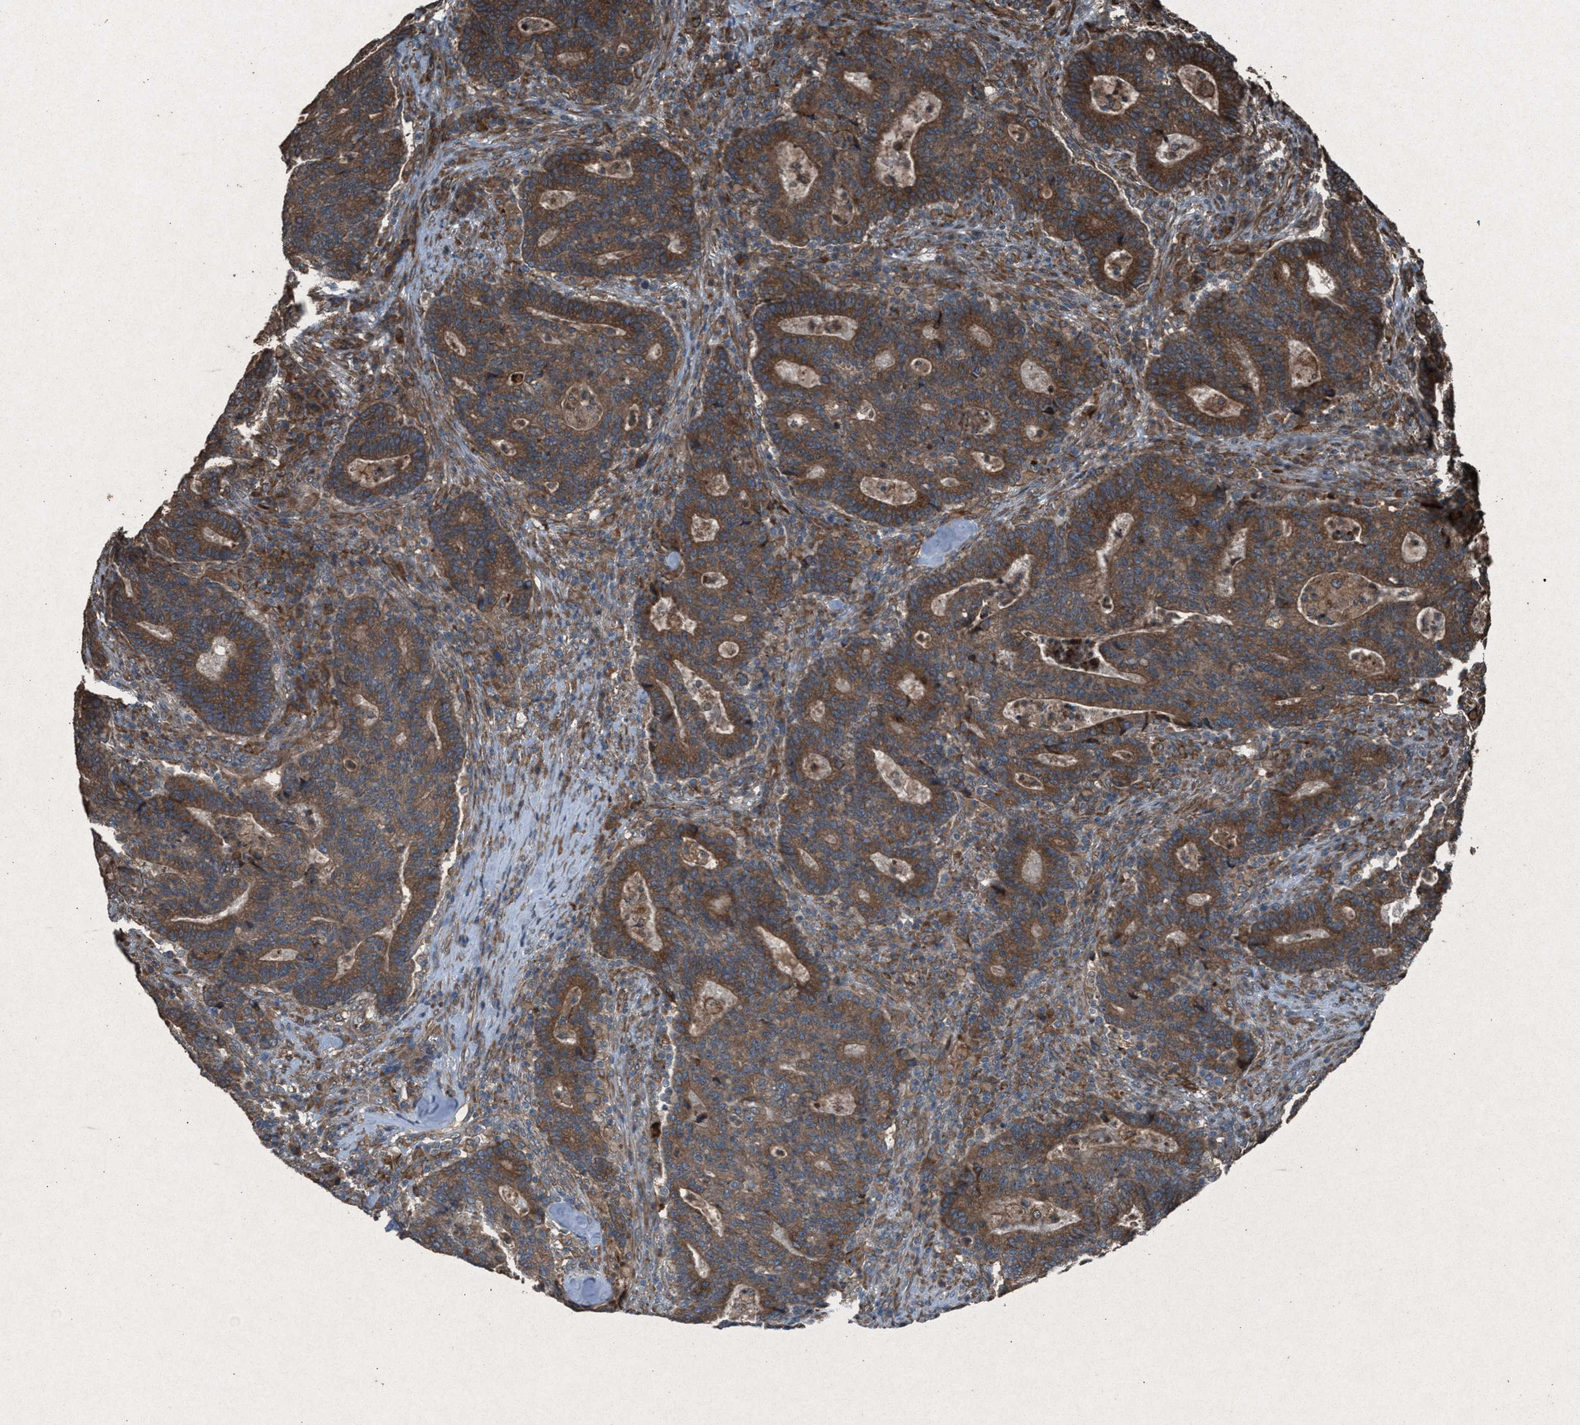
{"staining": {"intensity": "moderate", "quantity": ">75%", "location": "cytoplasmic/membranous"}, "tissue": "colorectal cancer", "cell_type": "Tumor cells", "image_type": "cancer", "snomed": [{"axis": "morphology", "description": "Adenocarcinoma, NOS"}, {"axis": "topography", "description": "Colon"}], "caption": "Immunohistochemistry (DAB) staining of human colorectal adenocarcinoma reveals moderate cytoplasmic/membranous protein staining in approximately >75% of tumor cells. (DAB (3,3'-diaminobenzidine) = brown stain, brightfield microscopy at high magnification).", "gene": "CALR", "patient": {"sex": "female", "age": 75}}